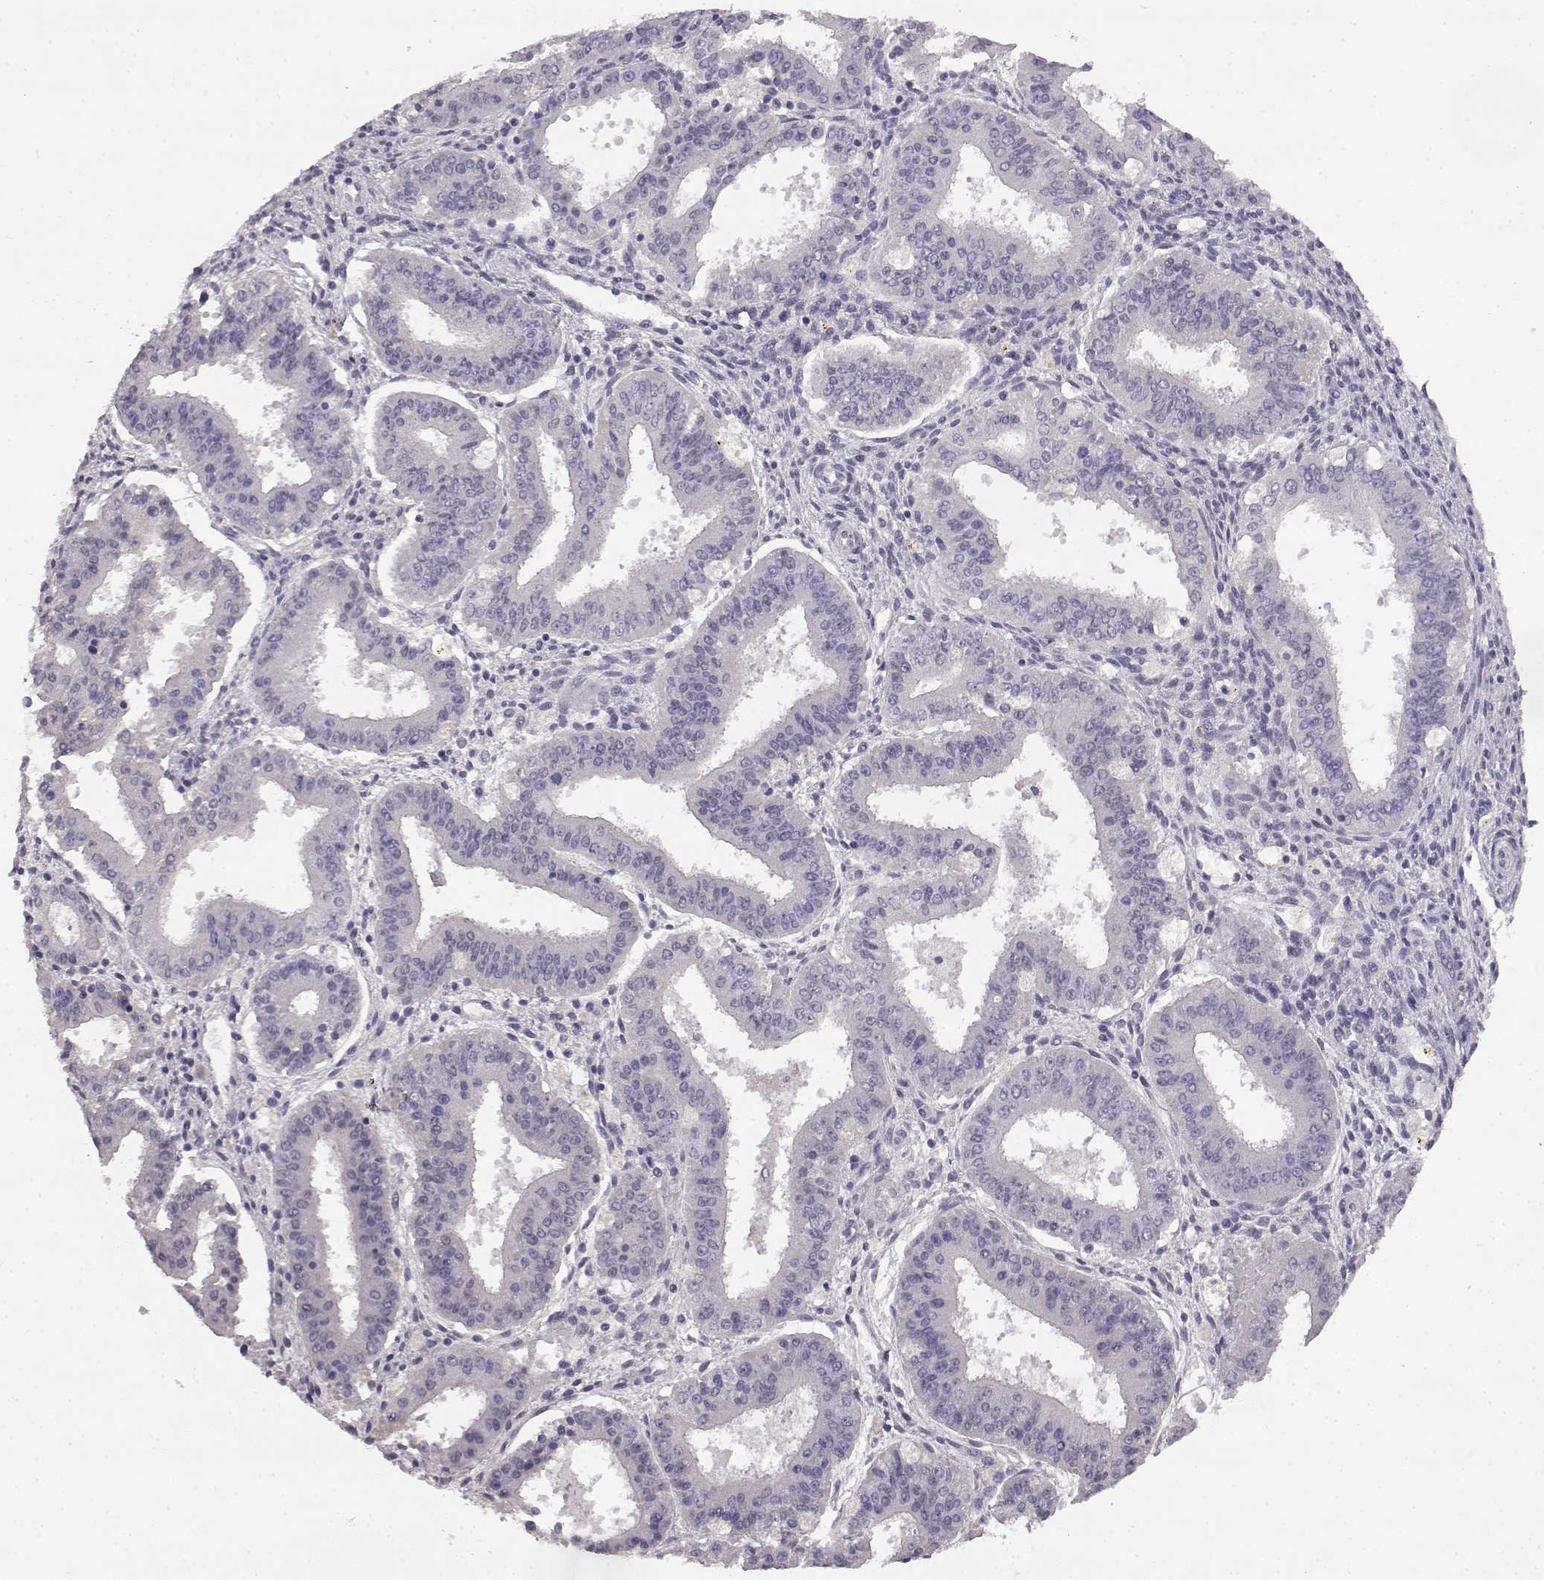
{"staining": {"intensity": "negative", "quantity": "none", "location": "none"}, "tissue": "ovarian cancer", "cell_type": "Tumor cells", "image_type": "cancer", "snomed": [{"axis": "morphology", "description": "Carcinoma, endometroid"}, {"axis": "topography", "description": "Ovary"}], "caption": "High power microscopy image of an immunohistochemistry (IHC) image of ovarian endometroid carcinoma, revealing no significant positivity in tumor cells.", "gene": "SPAG17", "patient": {"sex": "female", "age": 42}}